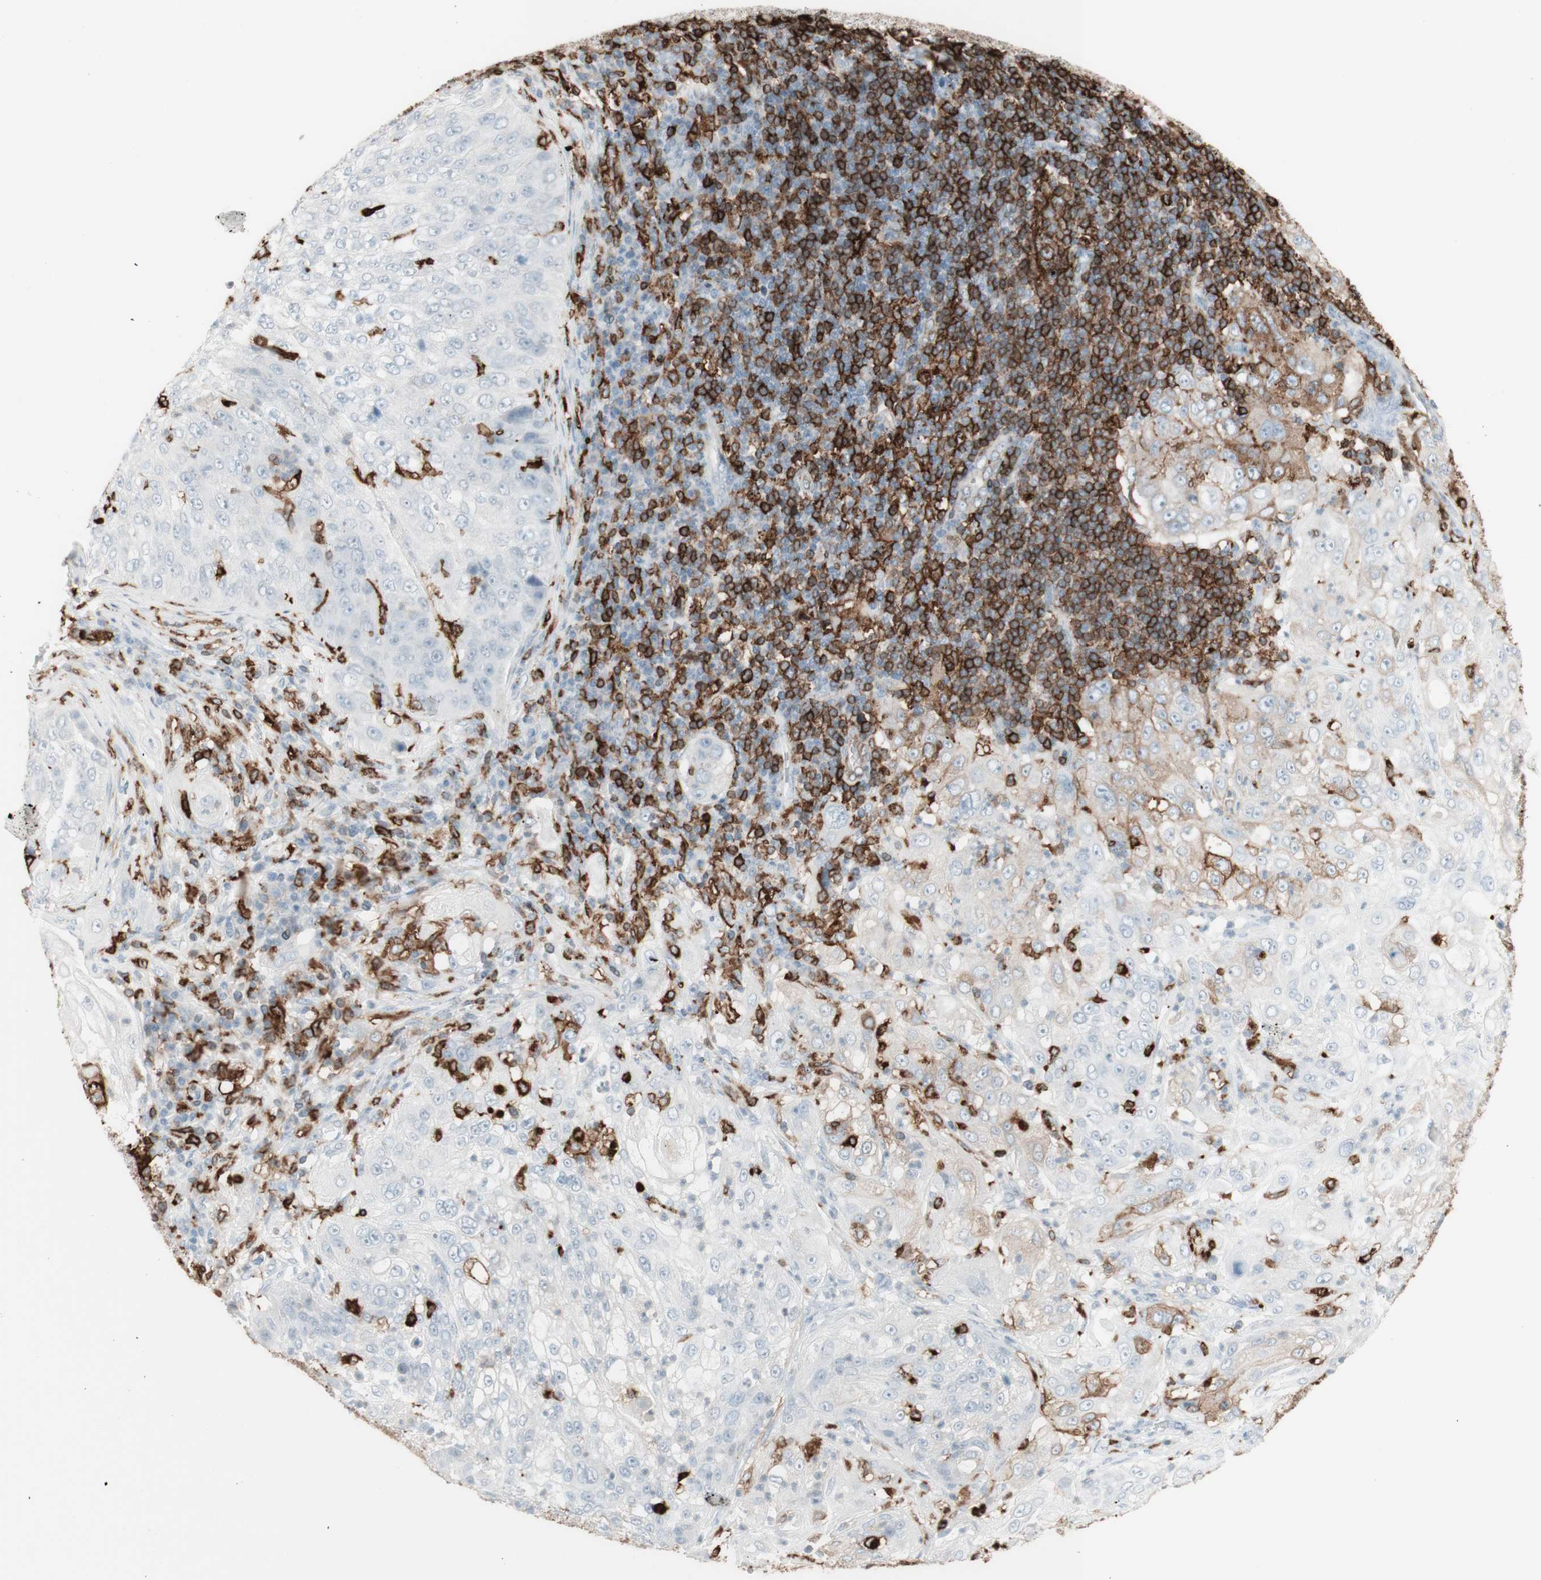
{"staining": {"intensity": "weak", "quantity": "<25%", "location": "cytoplasmic/membranous"}, "tissue": "lung cancer", "cell_type": "Tumor cells", "image_type": "cancer", "snomed": [{"axis": "morphology", "description": "Inflammation, NOS"}, {"axis": "morphology", "description": "Squamous cell carcinoma, NOS"}, {"axis": "topography", "description": "Lymph node"}, {"axis": "topography", "description": "Soft tissue"}, {"axis": "topography", "description": "Lung"}], "caption": "A histopathology image of squamous cell carcinoma (lung) stained for a protein displays no brown staining in tumor cells.", "gene": "HLA-DPB1", "patient": {"sex": "male", "age": 66}}